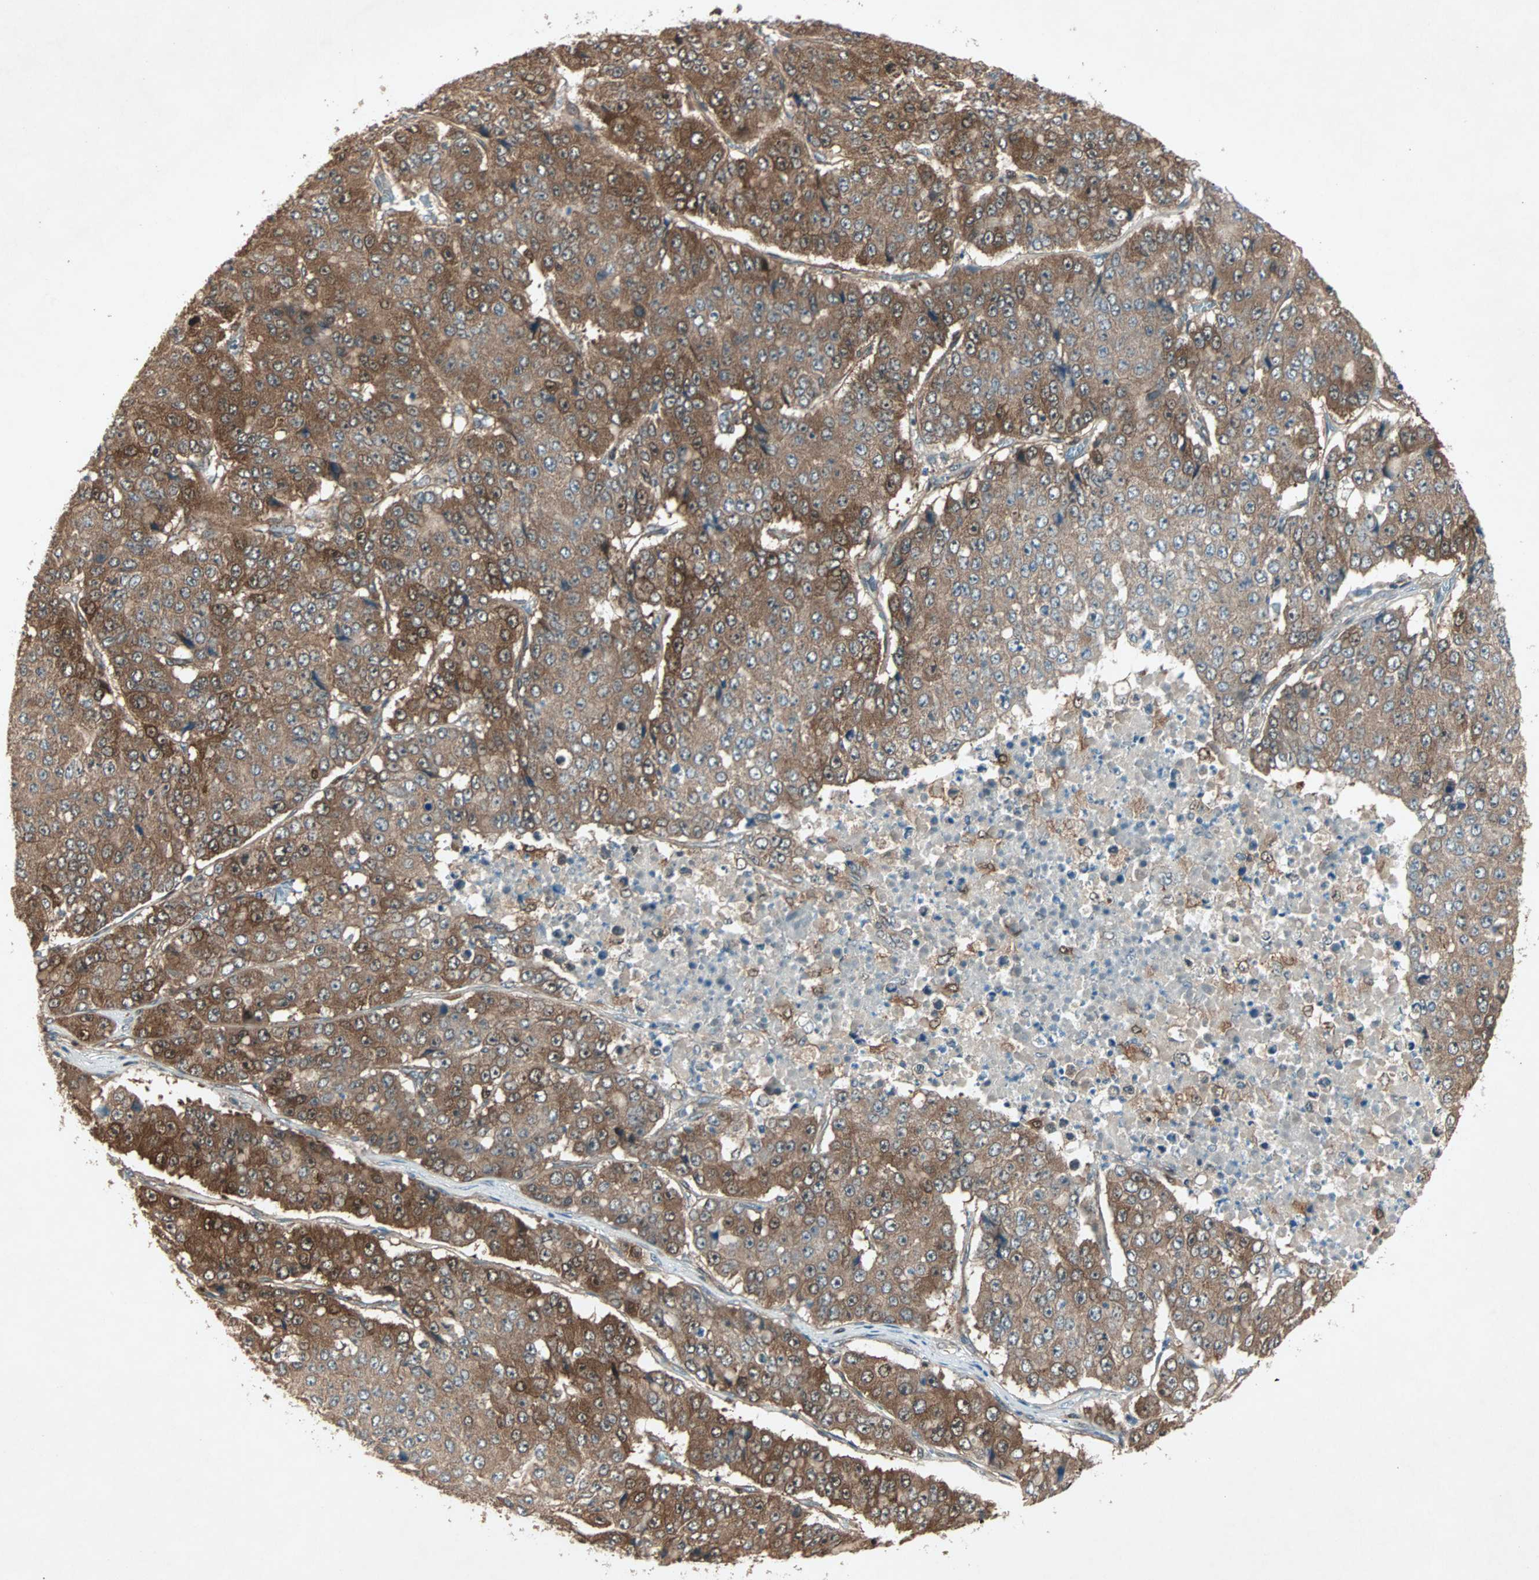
{"staining": {"intensity": "strong", "quantity": ">75%", "location": "cytoplasmic/membranous"}, "tissue": "pancreatic cancer", "cell_type": "Tumor cells", "image_type": "cancer", "snomed": [{"axis": "morphology", "description": "Adenocarcinoma, NOS"}, {"axis": "topography", "description": "Pancreas"}], "caption": "A high amount of strong cytoplasmic/membranous expression is appreciated in about >75% of tumor cells in pancreatic cancer (adenocarcinoma) tissue.", "gene": "SDSL", "patient": {"sex": "male", "age": 50}}